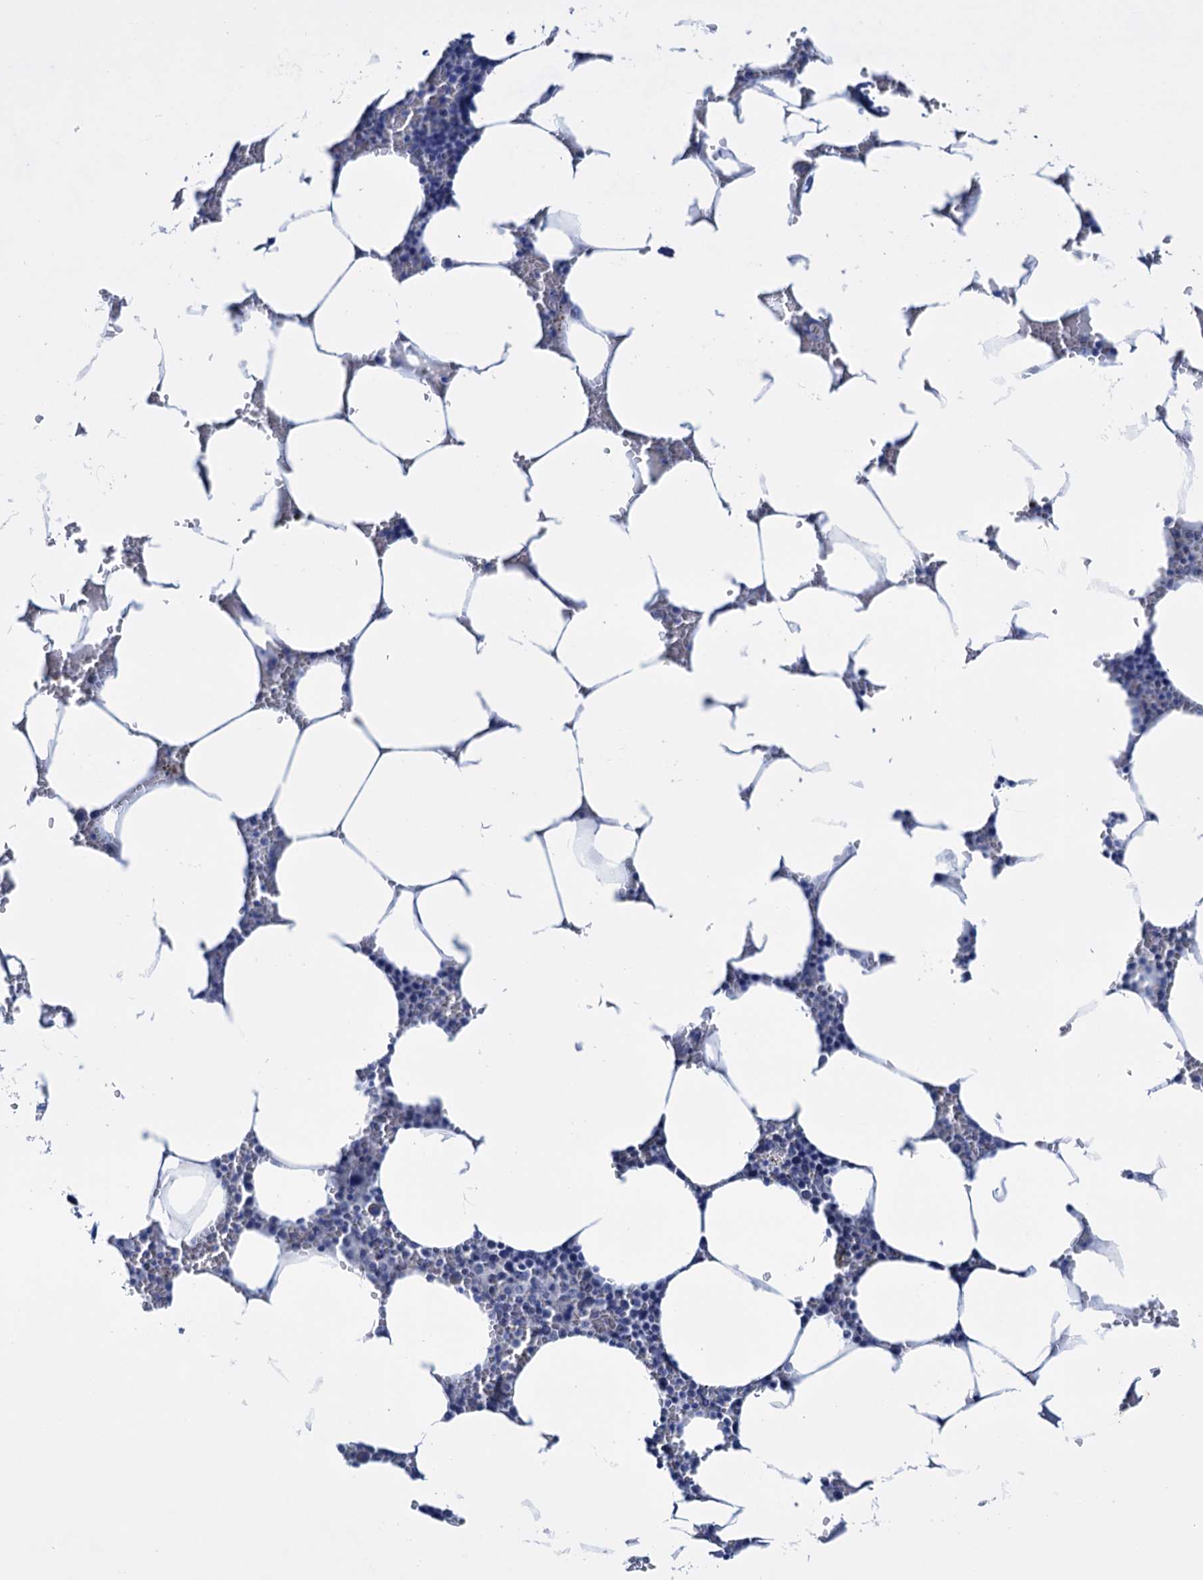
{"staining": {"intensity": "negative", "quantity": "none", "location": "none"}, "tissue": "bone marrow", "cell_type": "Hematopoietic cells", "image_type": "normal", "snomed": [{"axis": "morphology", "description": "Normal tissue, NOS"}, {"axis": "topography", "description": "Bone marrow"}], "caption": "Immunohistochemistry (IHC) photomicrograph of unremarkable bone marrow: bone marrow stained with DAB shows no significant protein positivity in hematopoietic cells. Nuclei are stained in blue.", "gene": "FAAP20", "patient": {"sex": "male", "age": 70}}